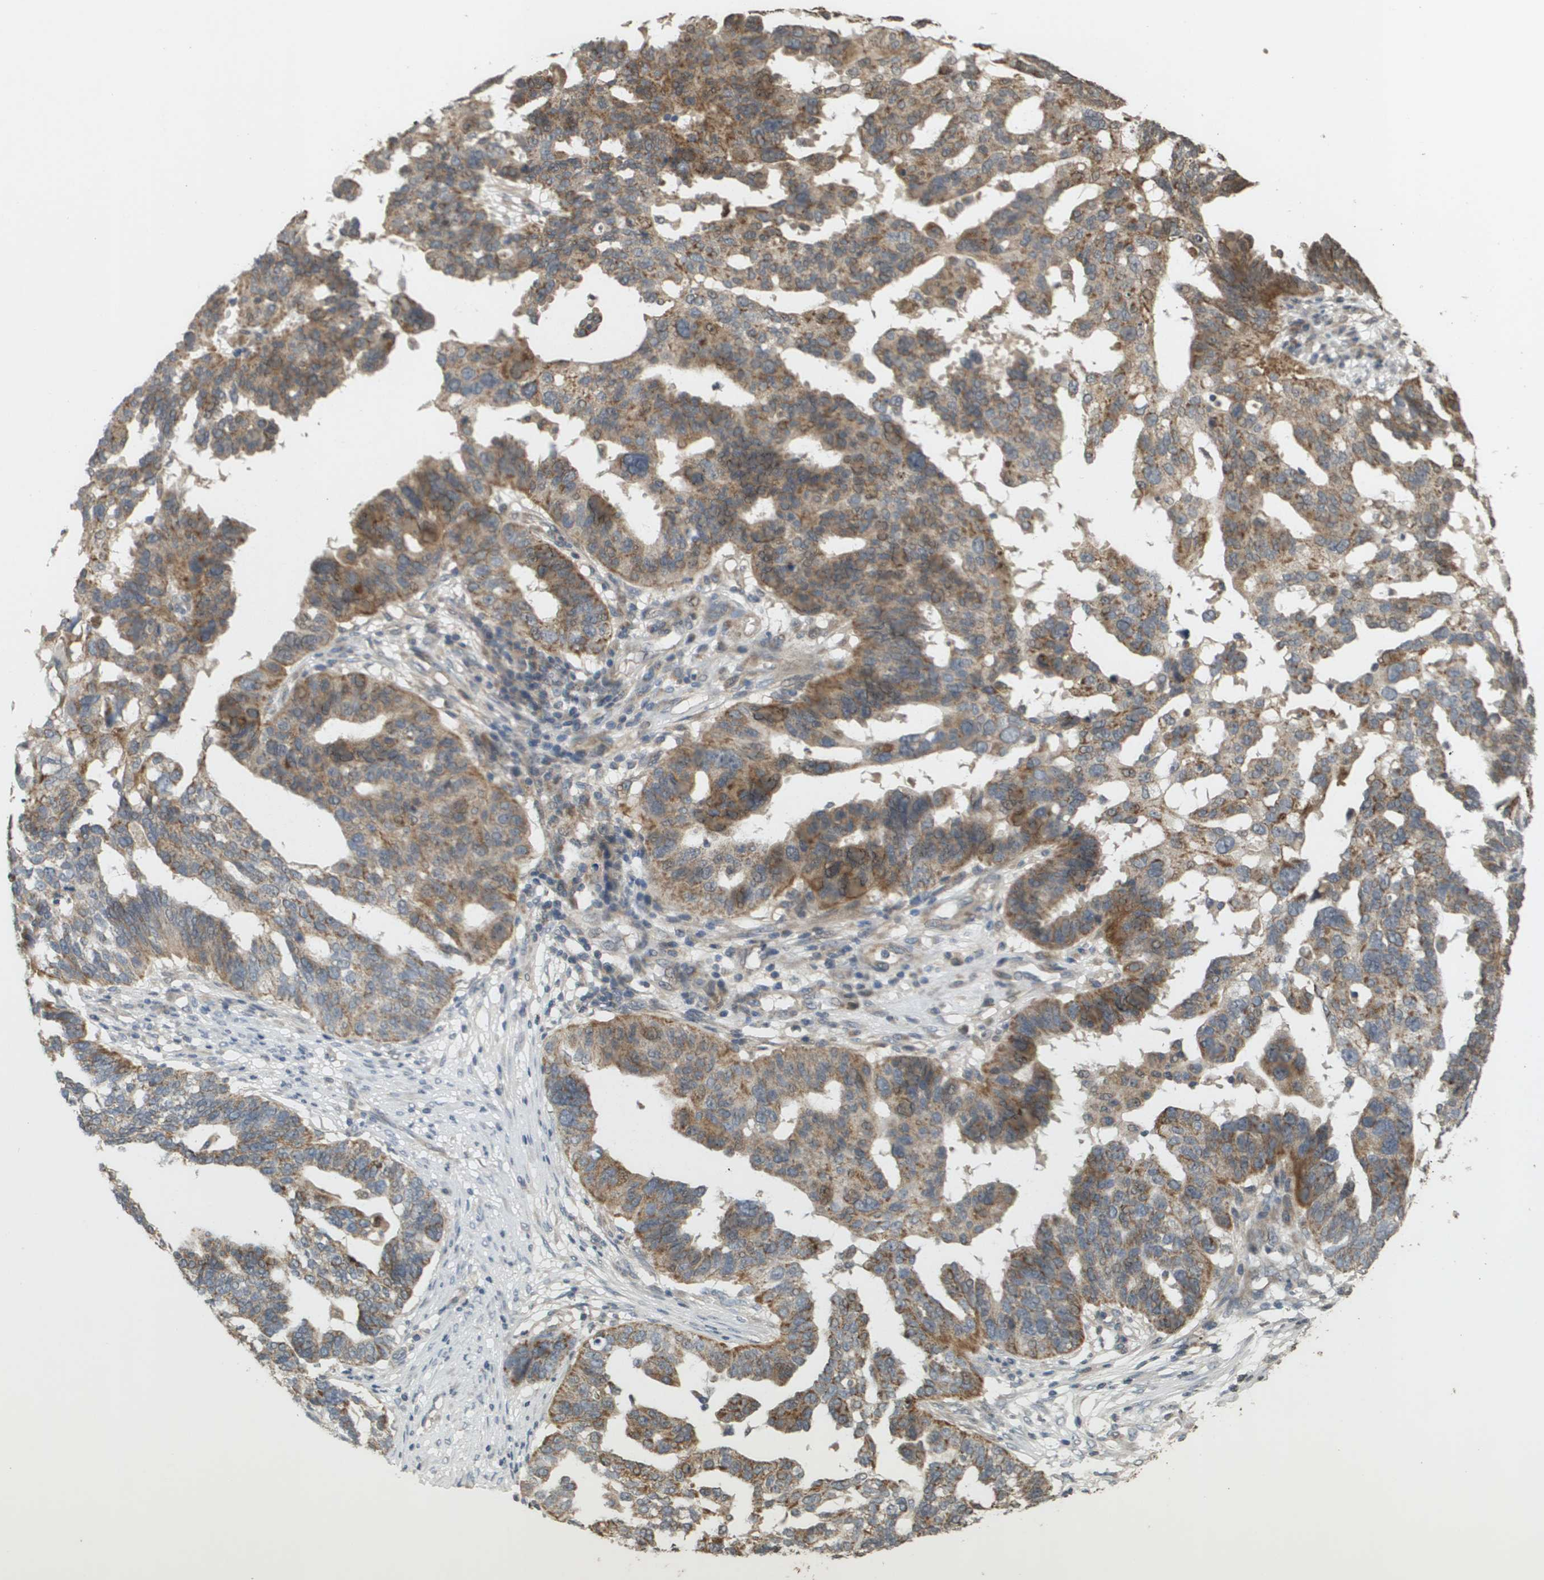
{"staining": {"intensity": "moderate", "quantity": ">75%", "location": "cytoplasmic/membranous"}, "tissue": "ovarian cancer", "cell_type": "Tumor cells", "image_type": "cancer", "snomed": [{"axis": "morphology", "description": "Cystadenocarcinoma, serous, NOS"}, {"axis": "topography", "description": "Ovary"}], "caption": "Protein expression by immunohistochemistry (IHC) shows moderate cytoplasmic/membranous positivity in about >75% of tumor cells in ovarian serous cystadenocarcinoma.", "gene": "RAB21", "patient": {"sex": "female", "age": 59}}